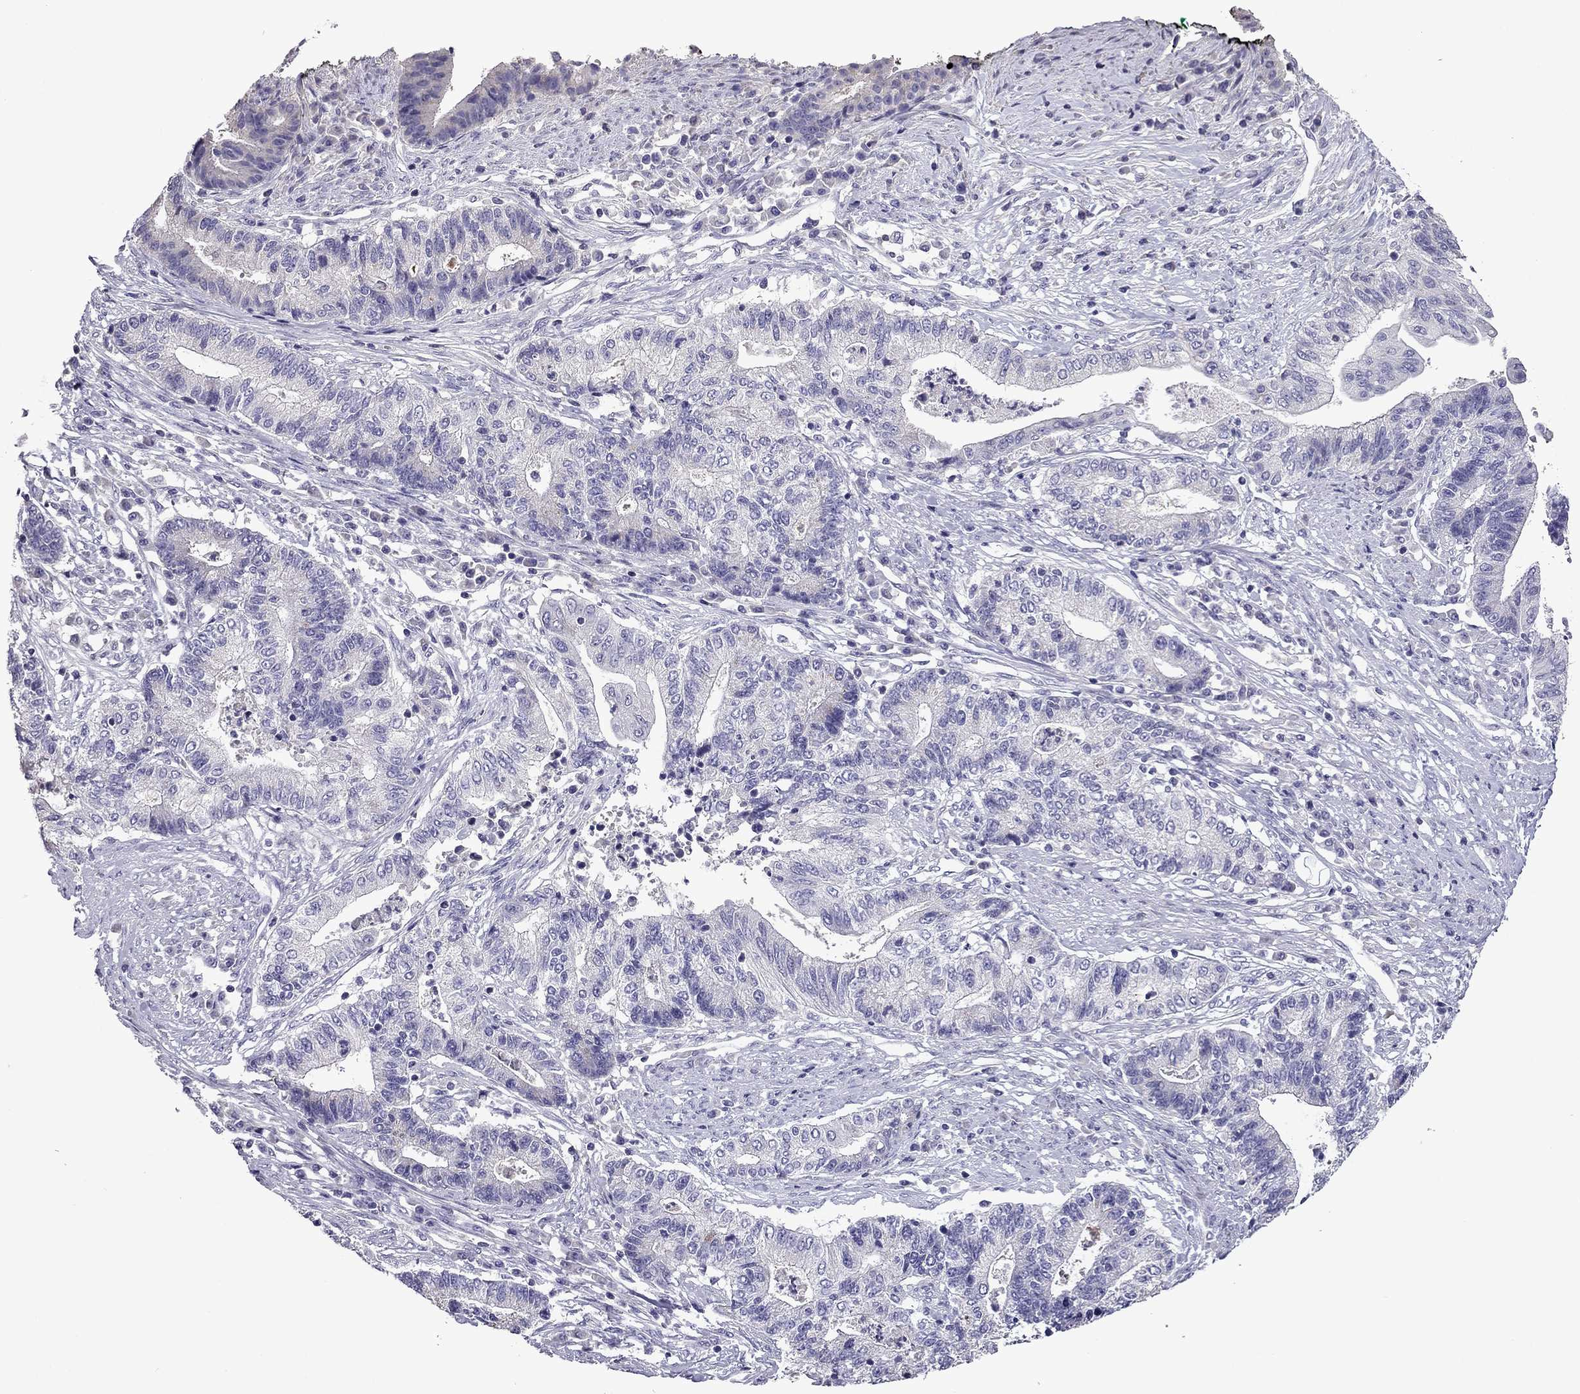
{"staining": {"intensity": "negative", "quantity": "none", "location": "none"}, "tissue": "endometrial cancer", "cell_type": "Tumor cells", "image_type": "cancer", "snomed": [{"axis": "morphology", "description": "Adenocarcinoma, NOS"}, {"axis": "topography", "description": "Uterus"}, {"axis": "topography", "description": "Endometrium"}], "caption": "Immunohistochemistry (IHC) micrograph of adenocarcinoma (endometrial) stained for a protein (brown), which exhibits no positivity in tumor cells.", "gene": "TTN", "patient": {"sex": "female", "age": 54}}